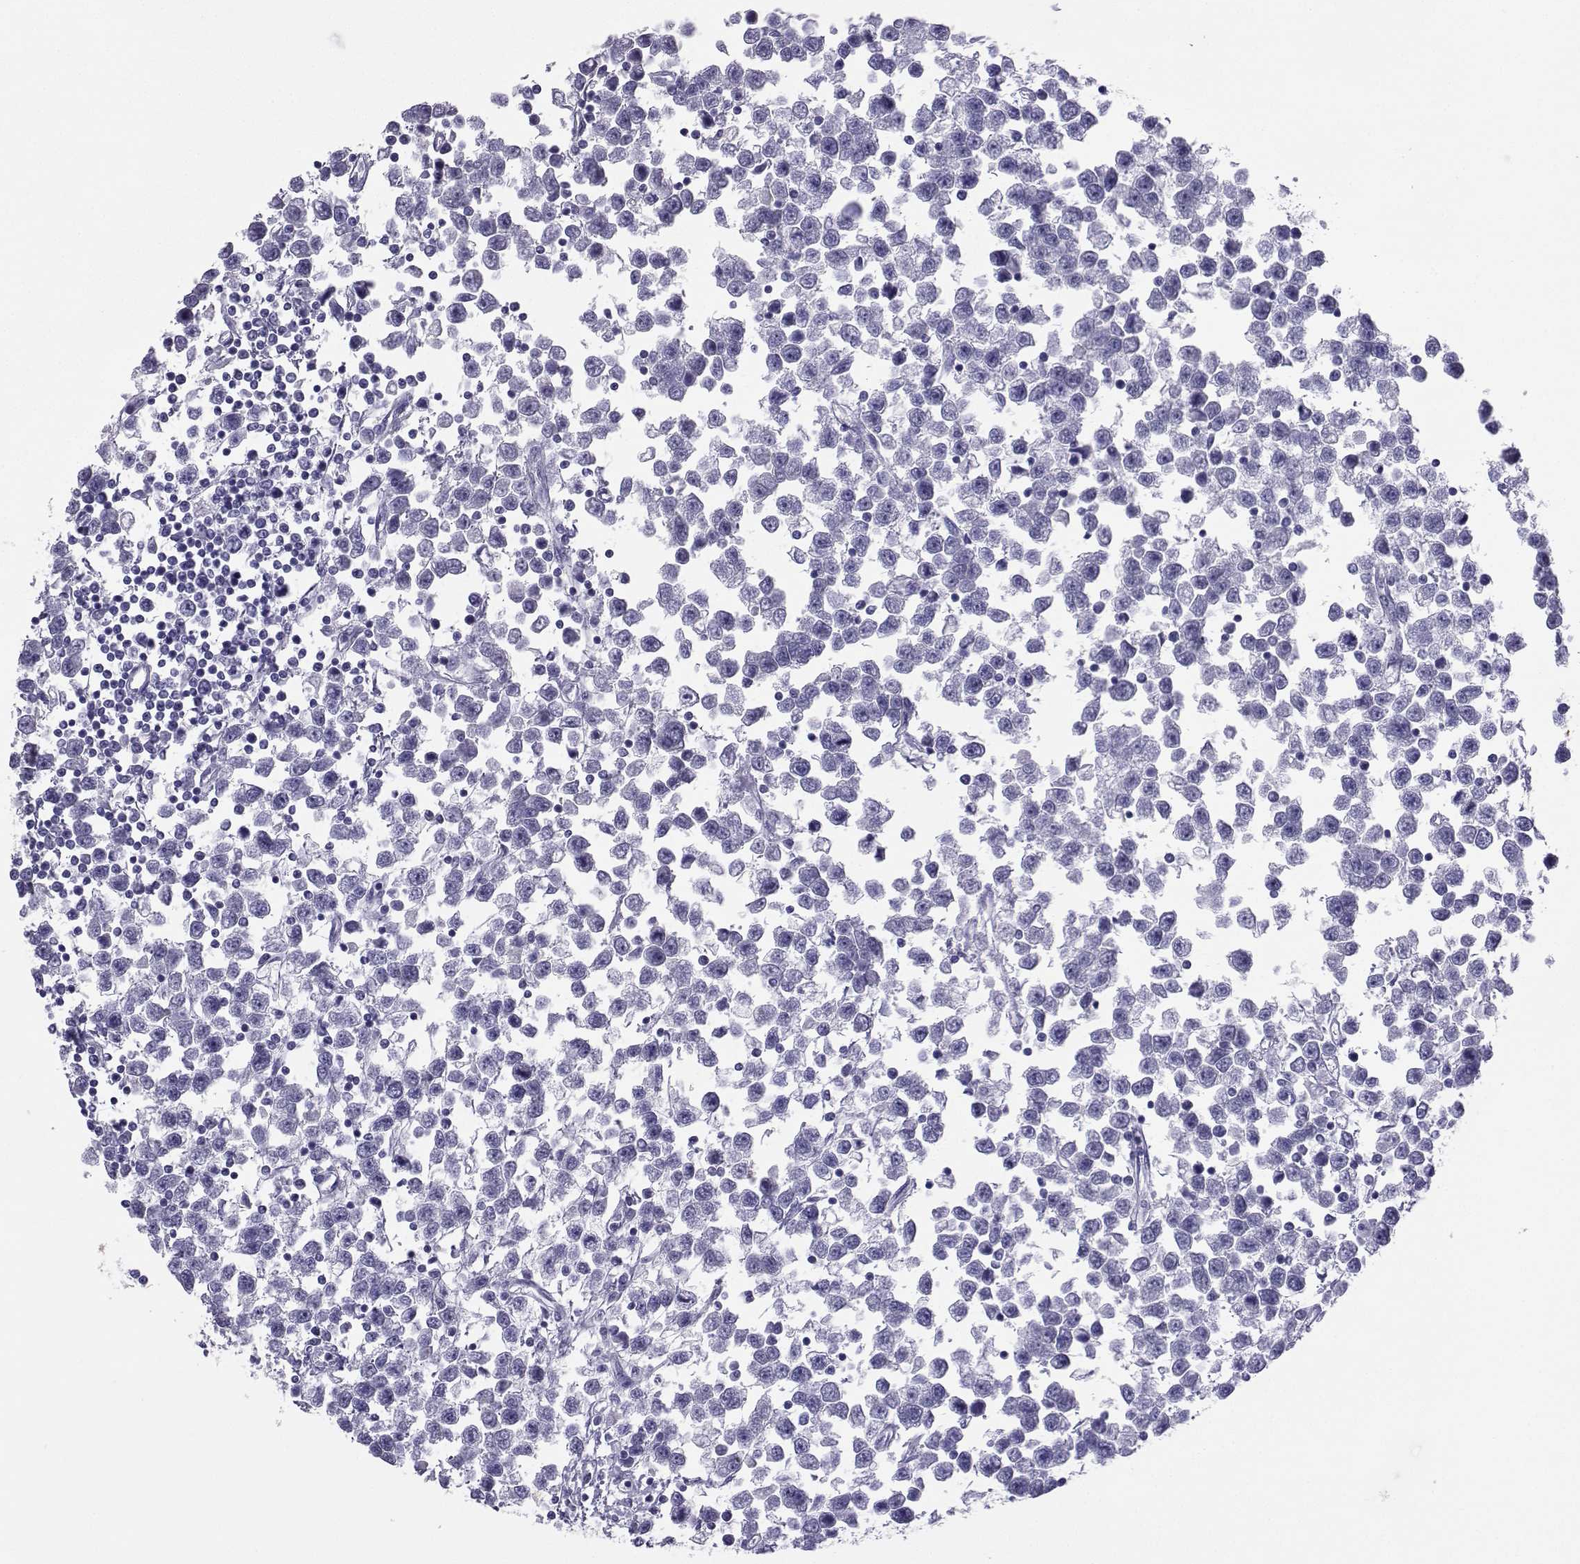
{"staining": {"intensity": "negative", "quantity": "none", "location": "none"}, "tissue": "testis cancer", "cell_type": "Tumor cells", "image_type": "cancer", "snomed": [{"axis": "morphology", "description": "Seminoma, NOS"}, {"axis": "topography", "description": "Testis"}], "caption": "Tumor cells show no significant protein expression in testis cancer.", "gene": "LORICRIN", "patient": {"sex": "male", "age": 34}}